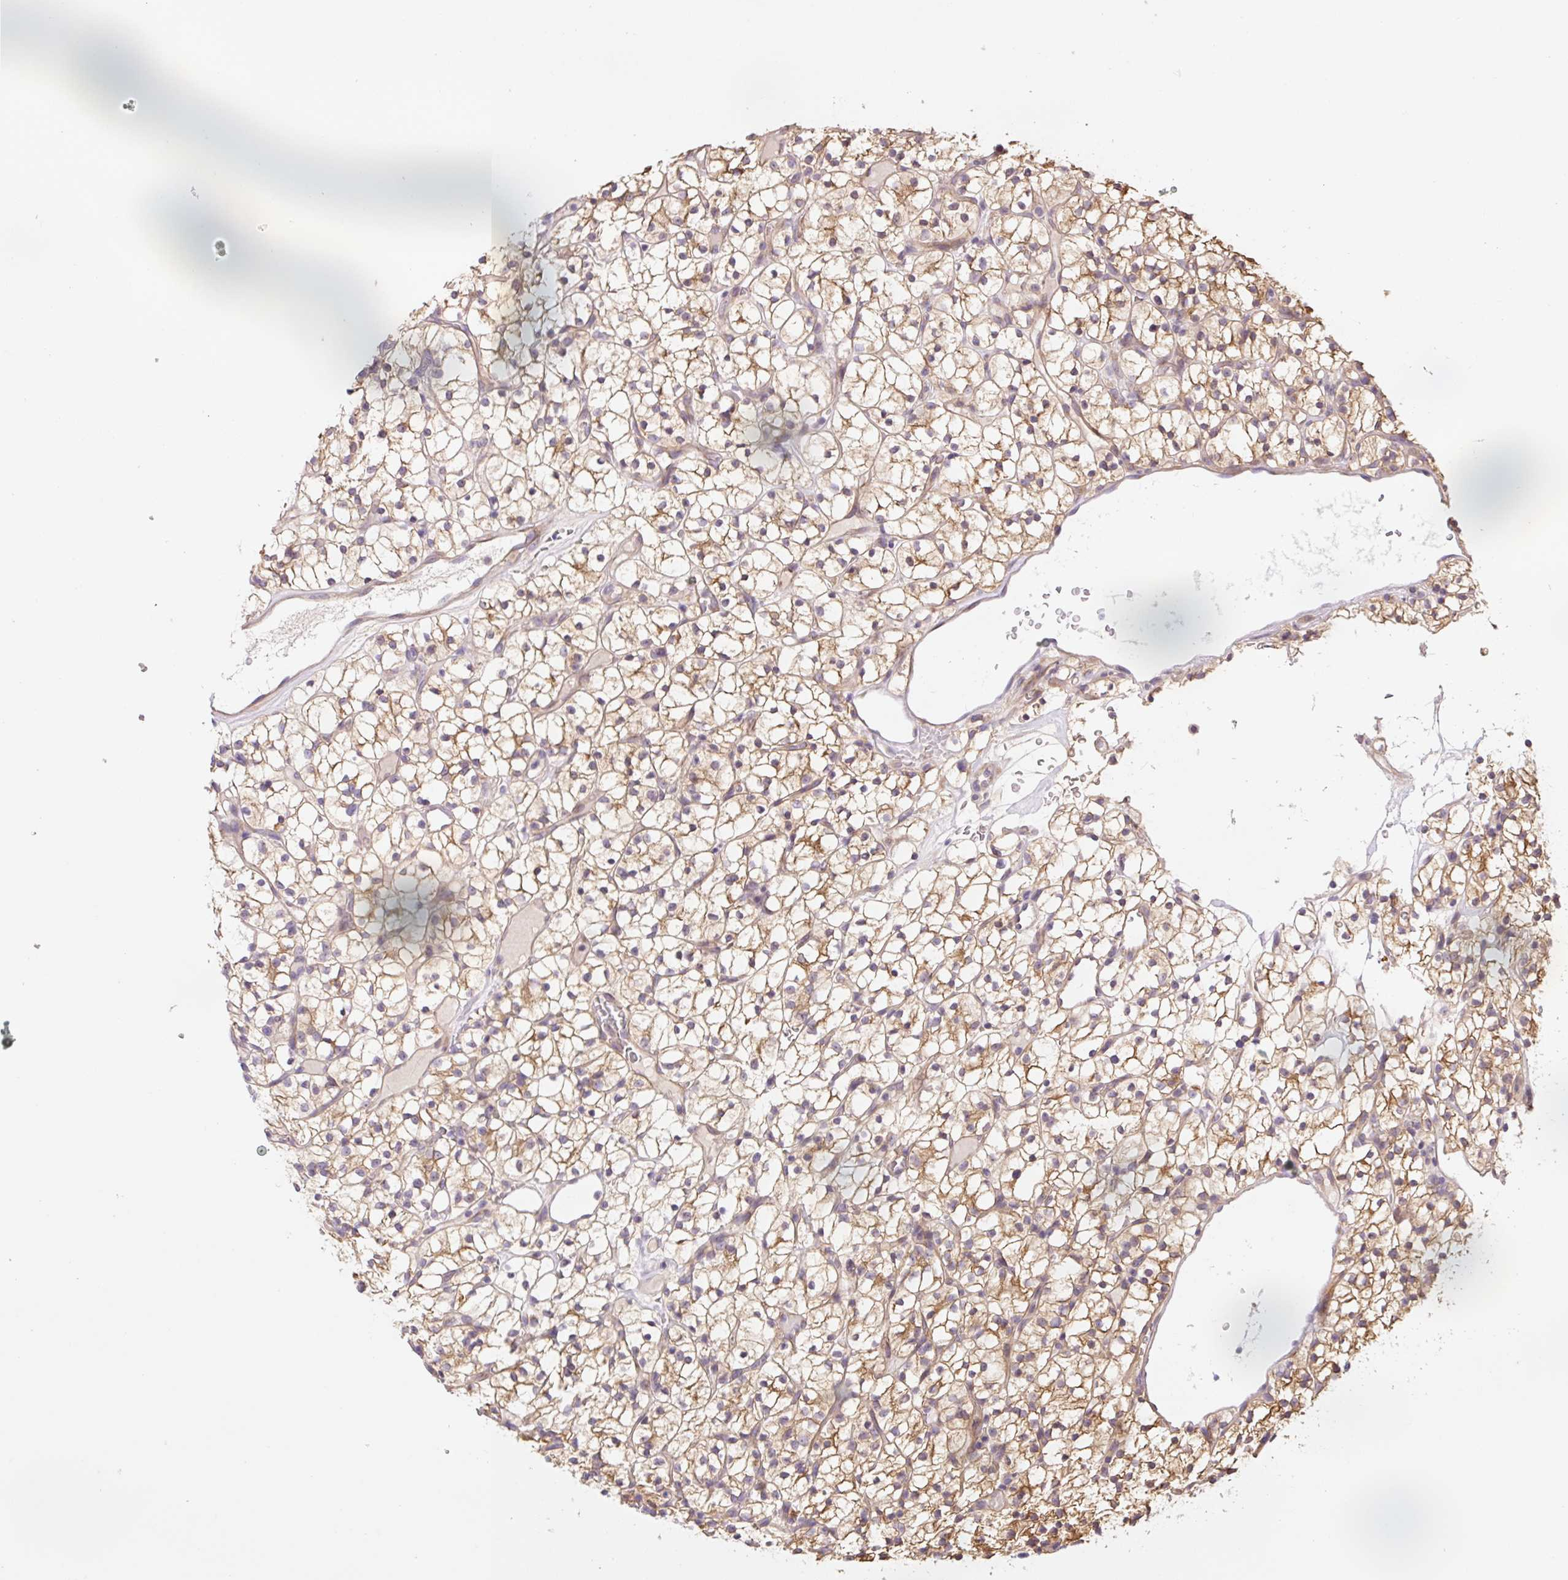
{"staining": {"intensity": "moderate", "quantity": ">75%", "location": "cytoplasmic/membranous"}, "tissue": "renal cancer", "cell_type": "Tumor cells", "image_type": "cancer", "snomed": [{"axis": "morphology", "description": "Adenocarcinoma, NOS"}, {"axis": "topography", "description": "Kidney"}], "caption": "Immunohistochemistry (IHC) (DAB) staining of renal cancer (adenocarcinoma) reveals moderate cytoplasmic/membranous protein expression in approximately >75% of tumor cells.", "gene": "COX8A", "patient": {"sex": "female", "age": 64}}